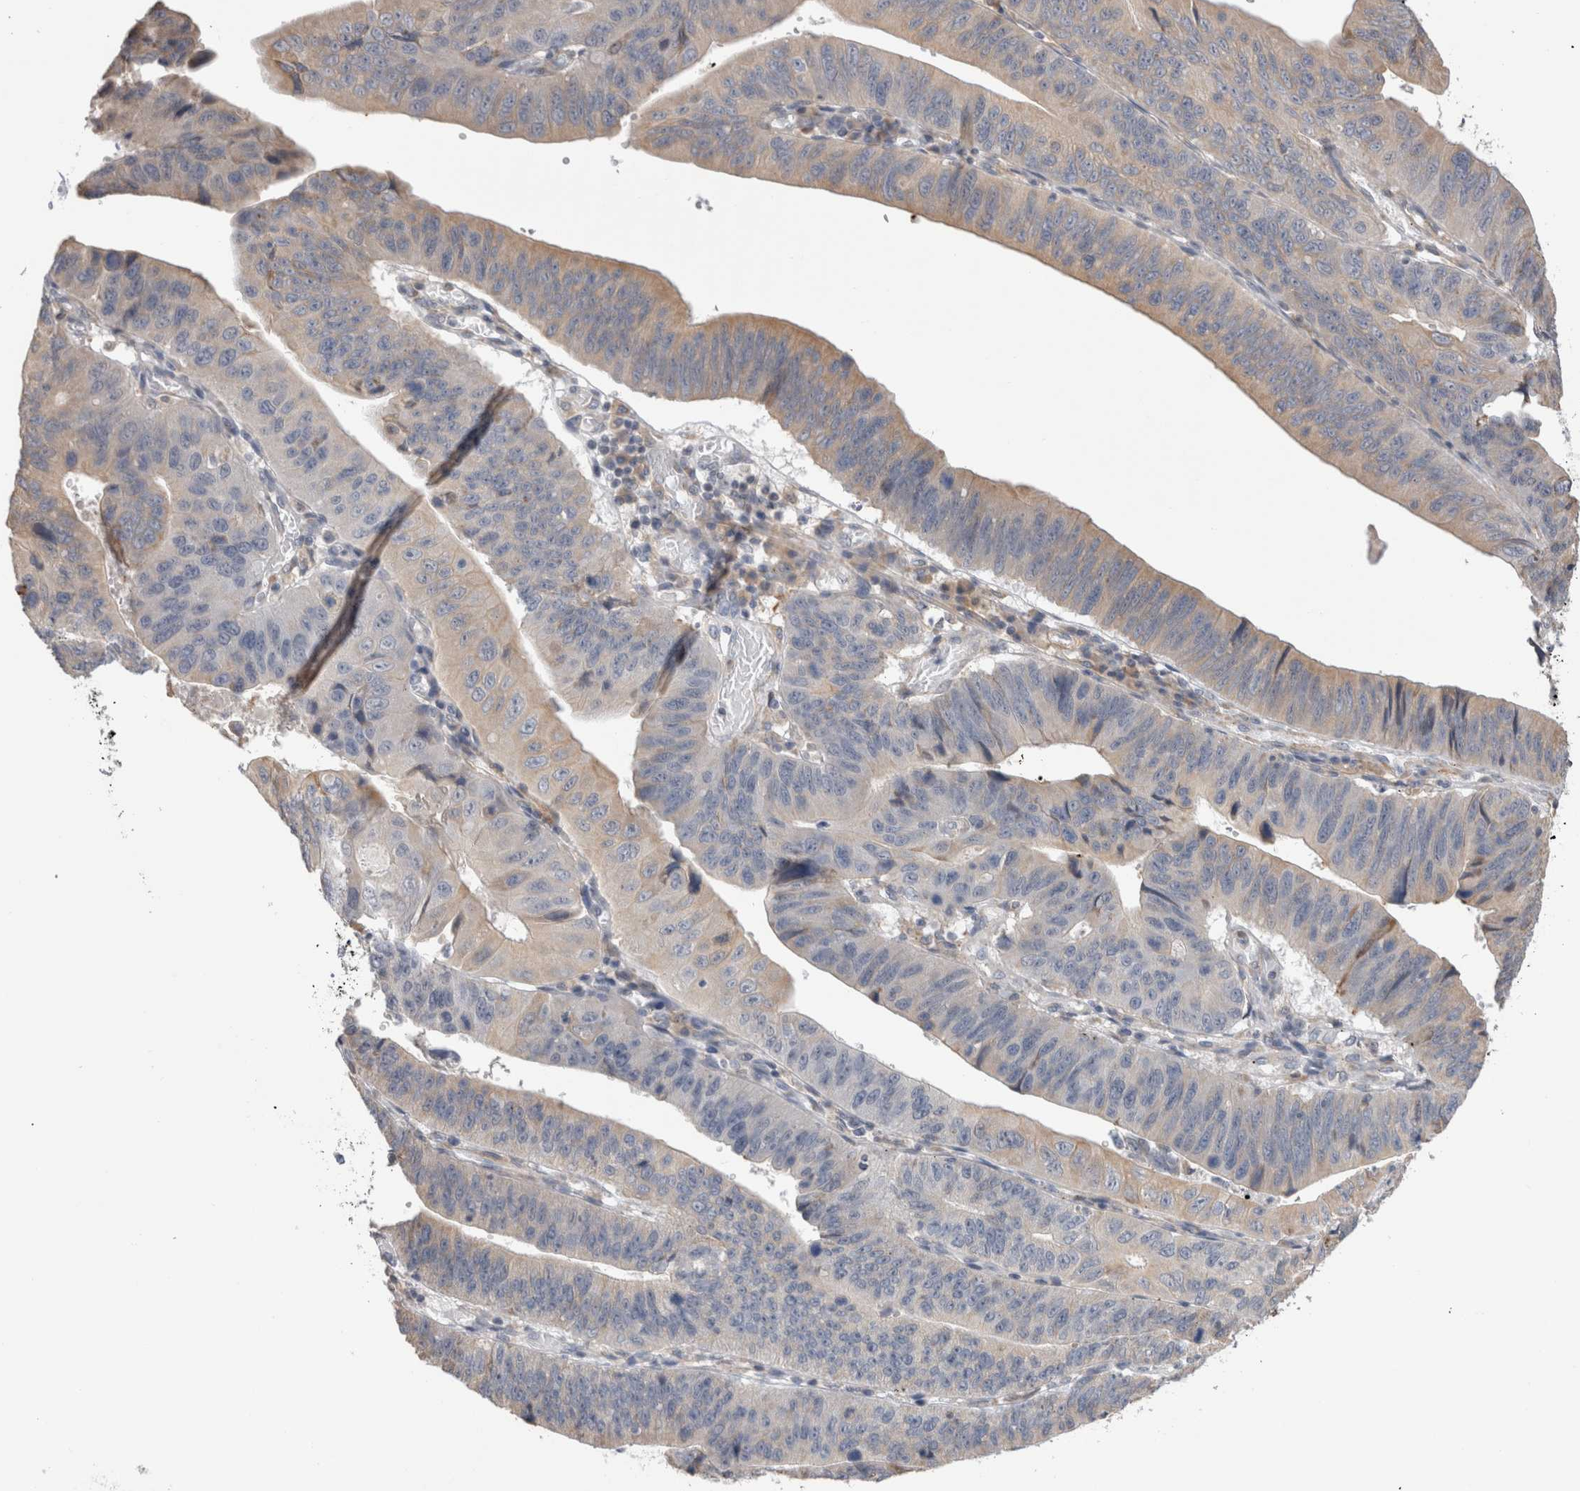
{"staining": {"intensity": "weak", "quantity": "<25%", "location": "cytoplasmic/membranous"}, "tissue": "stomach cancer", "cell_type": "Tumor cells", "image_type": "cancer", "snomed": [{"axis": "morphology", "description": "Adenocarcinoma, NOS"}, {"axis": "topography", "description": "Stomach"}], "caption": "Image shows no significant protein staining in tumor cells of stomach cancer (adenocarcinoma). (Immunohistochemistry (ihc), brightfield microscopy, high magnification).", "gene": "SMAP2", "patient": {"sex": "male", "age": 59}}